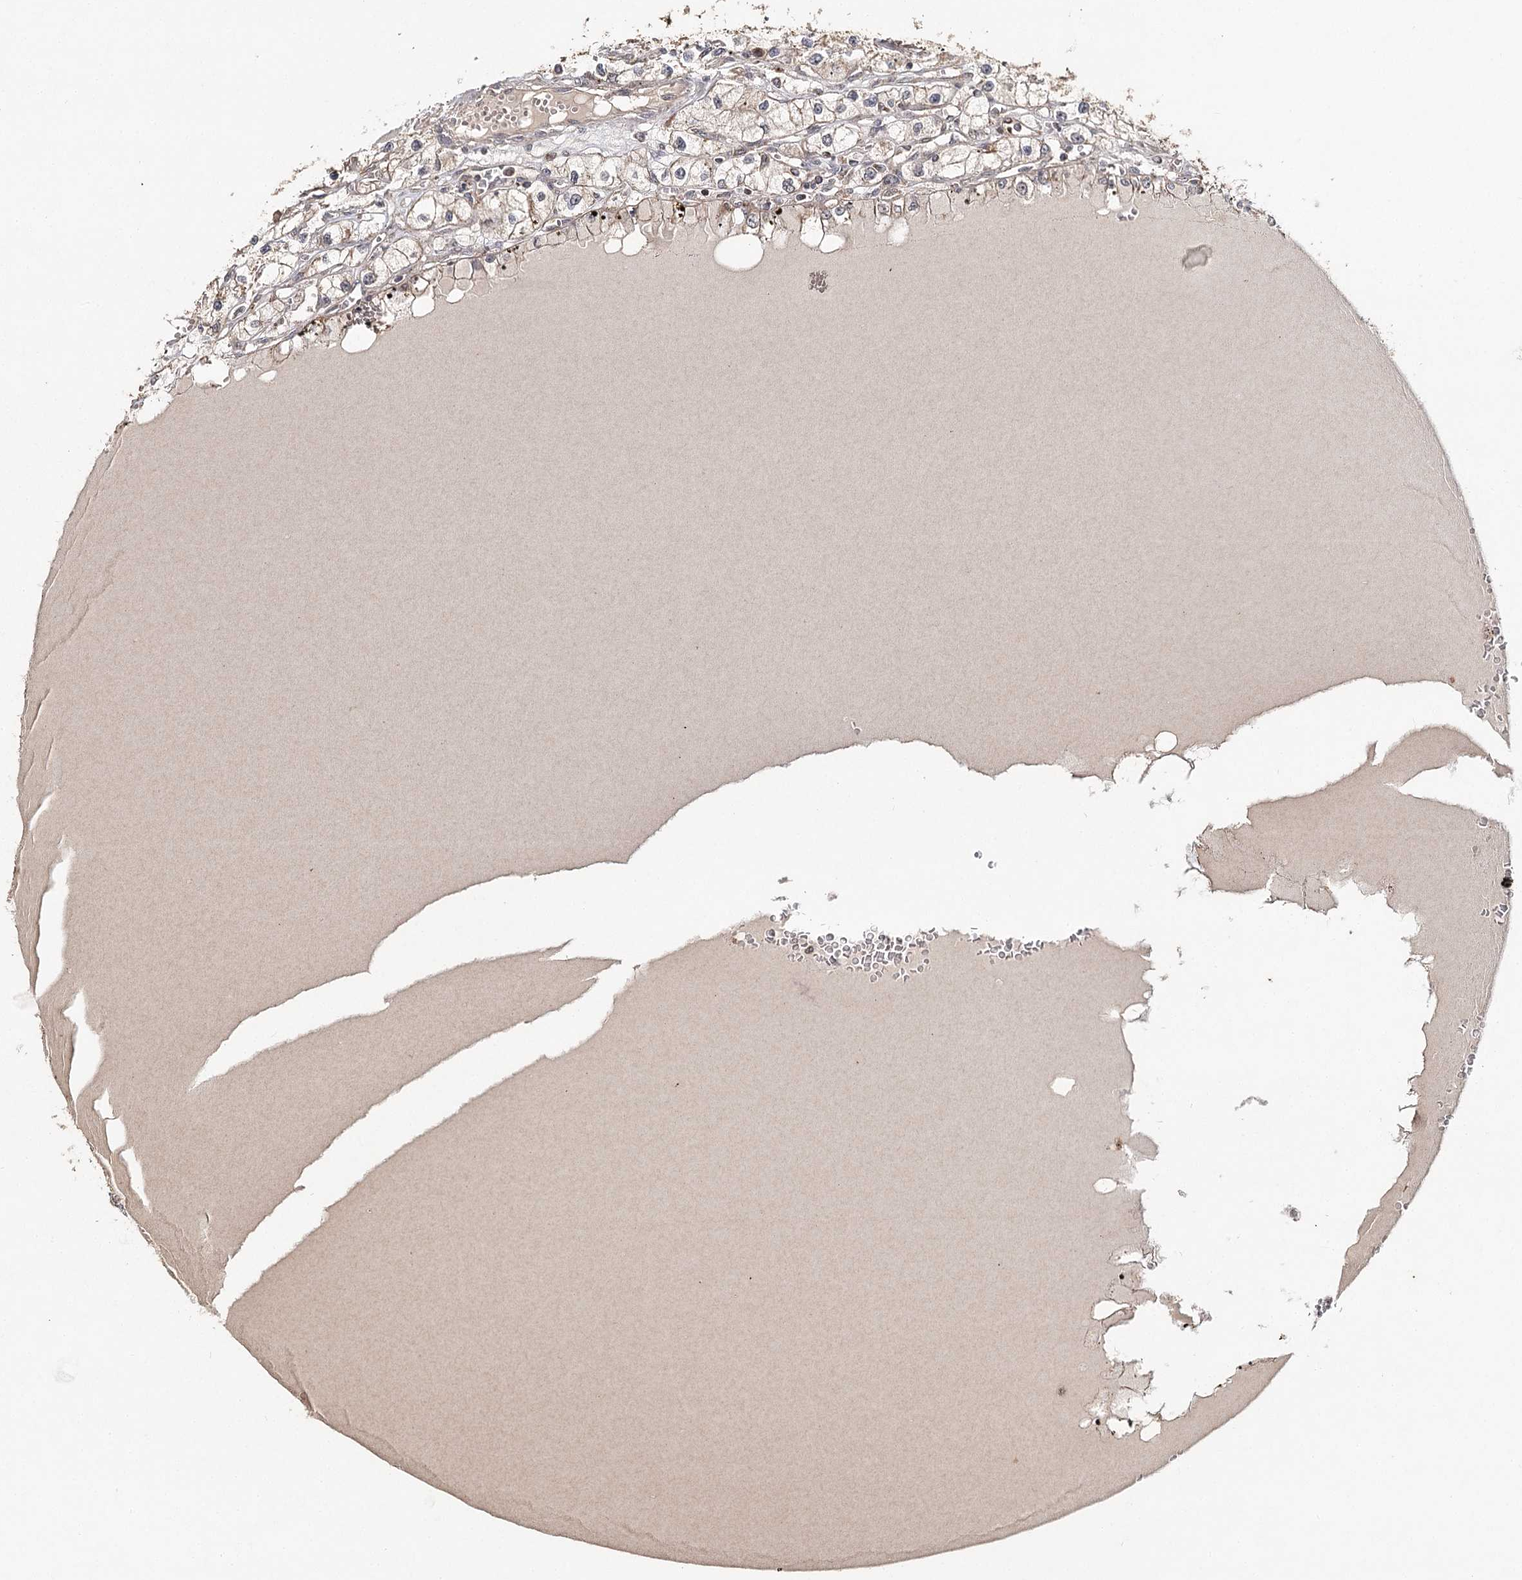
{"staining": {"intensity": "weak", "quantity": "<25%", "location": "cytoplasmic/membranous"}, "tissue": "renal cancer", "cell_type": "Tumor cells", "image_type": "cancer", "snomed": [{"axis": "morphology", "description": "Adenocarcinoma, NOS"}, {"axis": "topography", "description": "Kidney"}], "caption": "There is no significant positivity in tumor cells of renal cancer.", "gene": "ZNRF3", "patient": {"sex": "male", "age": 56}}